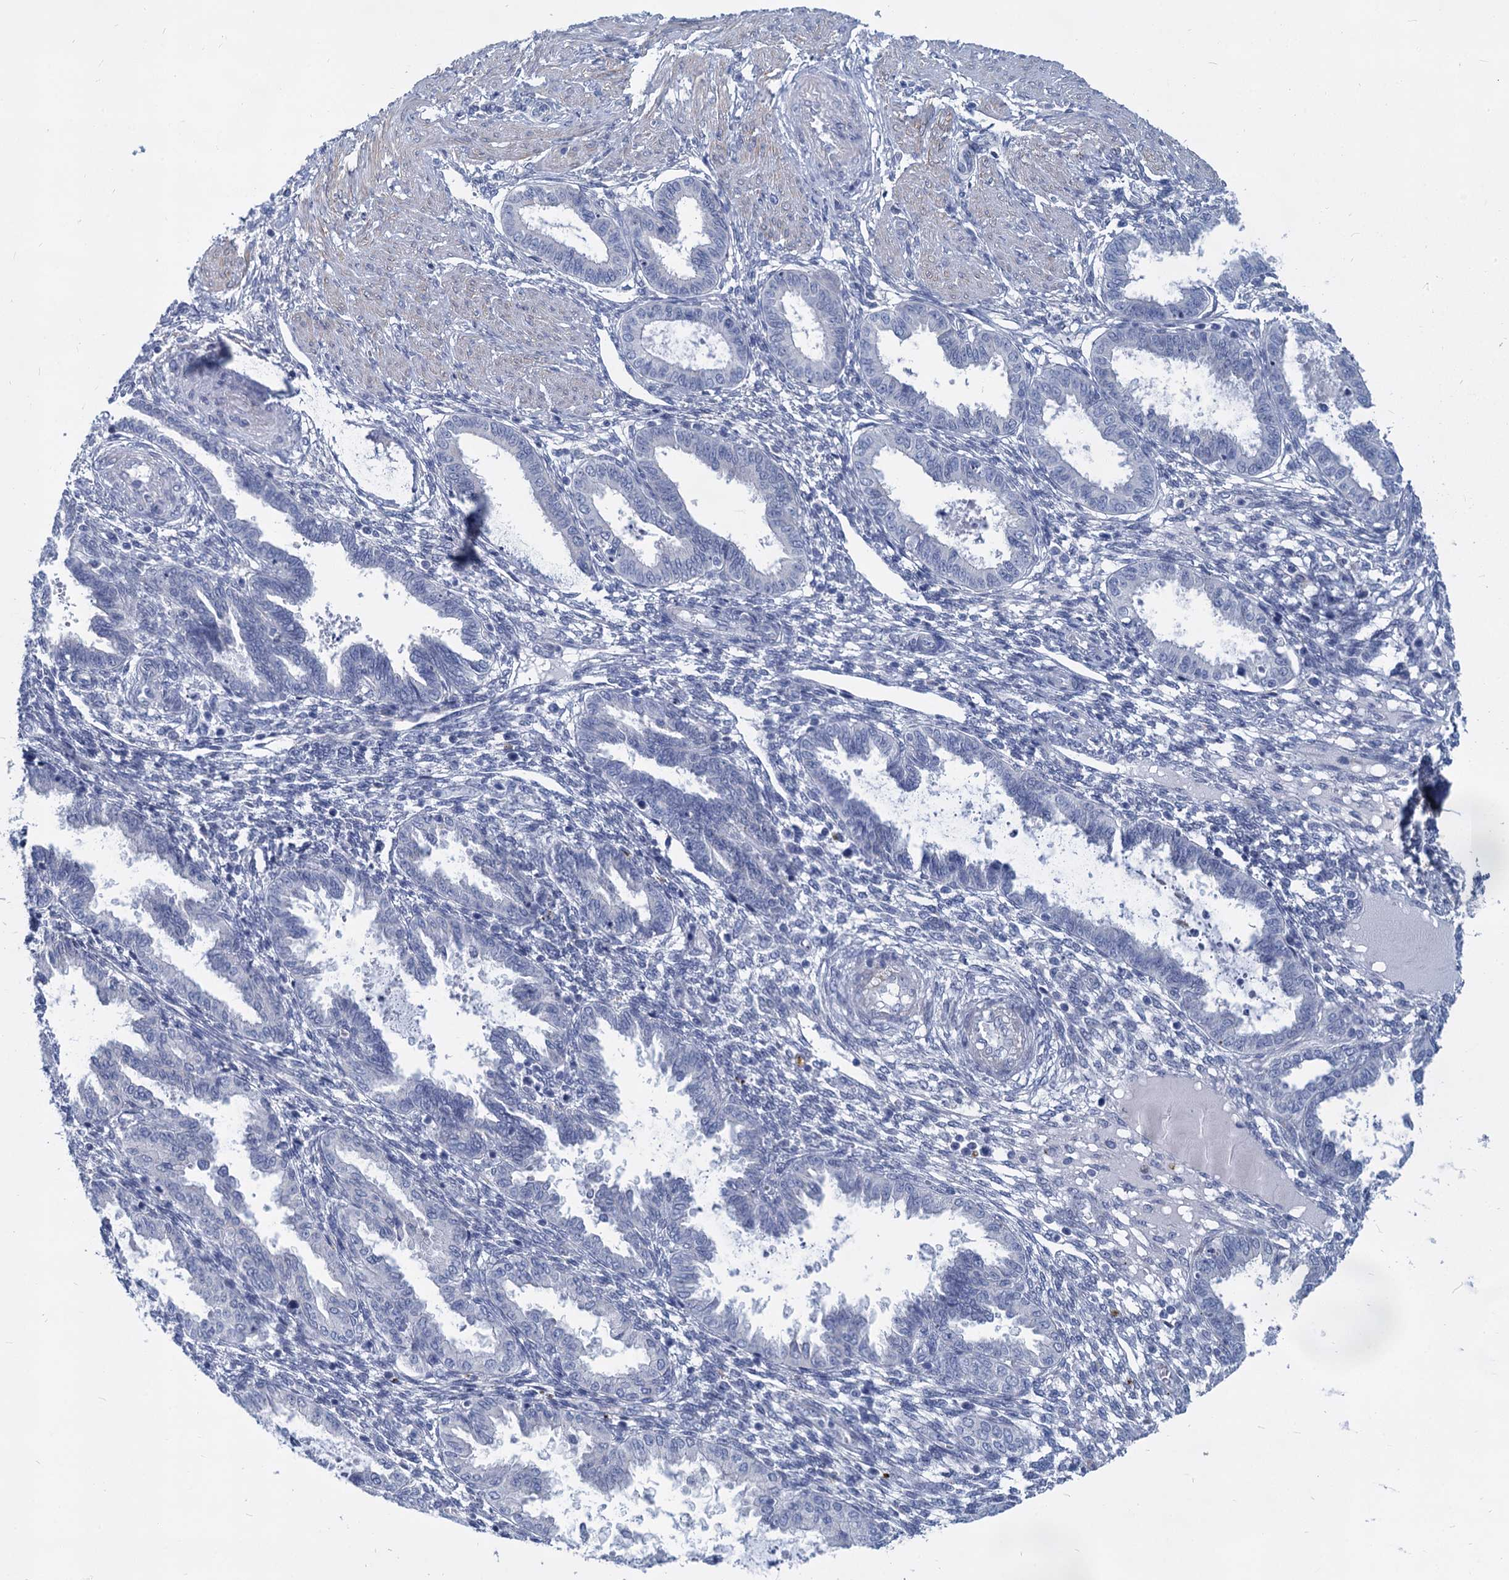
{"staining": {"intensity": "negative", "quantity": "none", "location": "none"}, "tissue": "endometrium", "cell_type": "Cells in endometrial stroma", "image_type": "normal", "snomed": [{"axis": "morphology", "description": "Normal tissue, NOS"}, {"axis": "topography", "description": "Endometrium"}], "caption": "This micrograph is of unremarkable endometrium stained with immunohistochemistry to label a protein in brown with the nuclei are counter-stained blue. There is no staining in cells in endometrial stroma.", "gene": "GSTM3", "patient": {"sex": "female", "age": 33}}